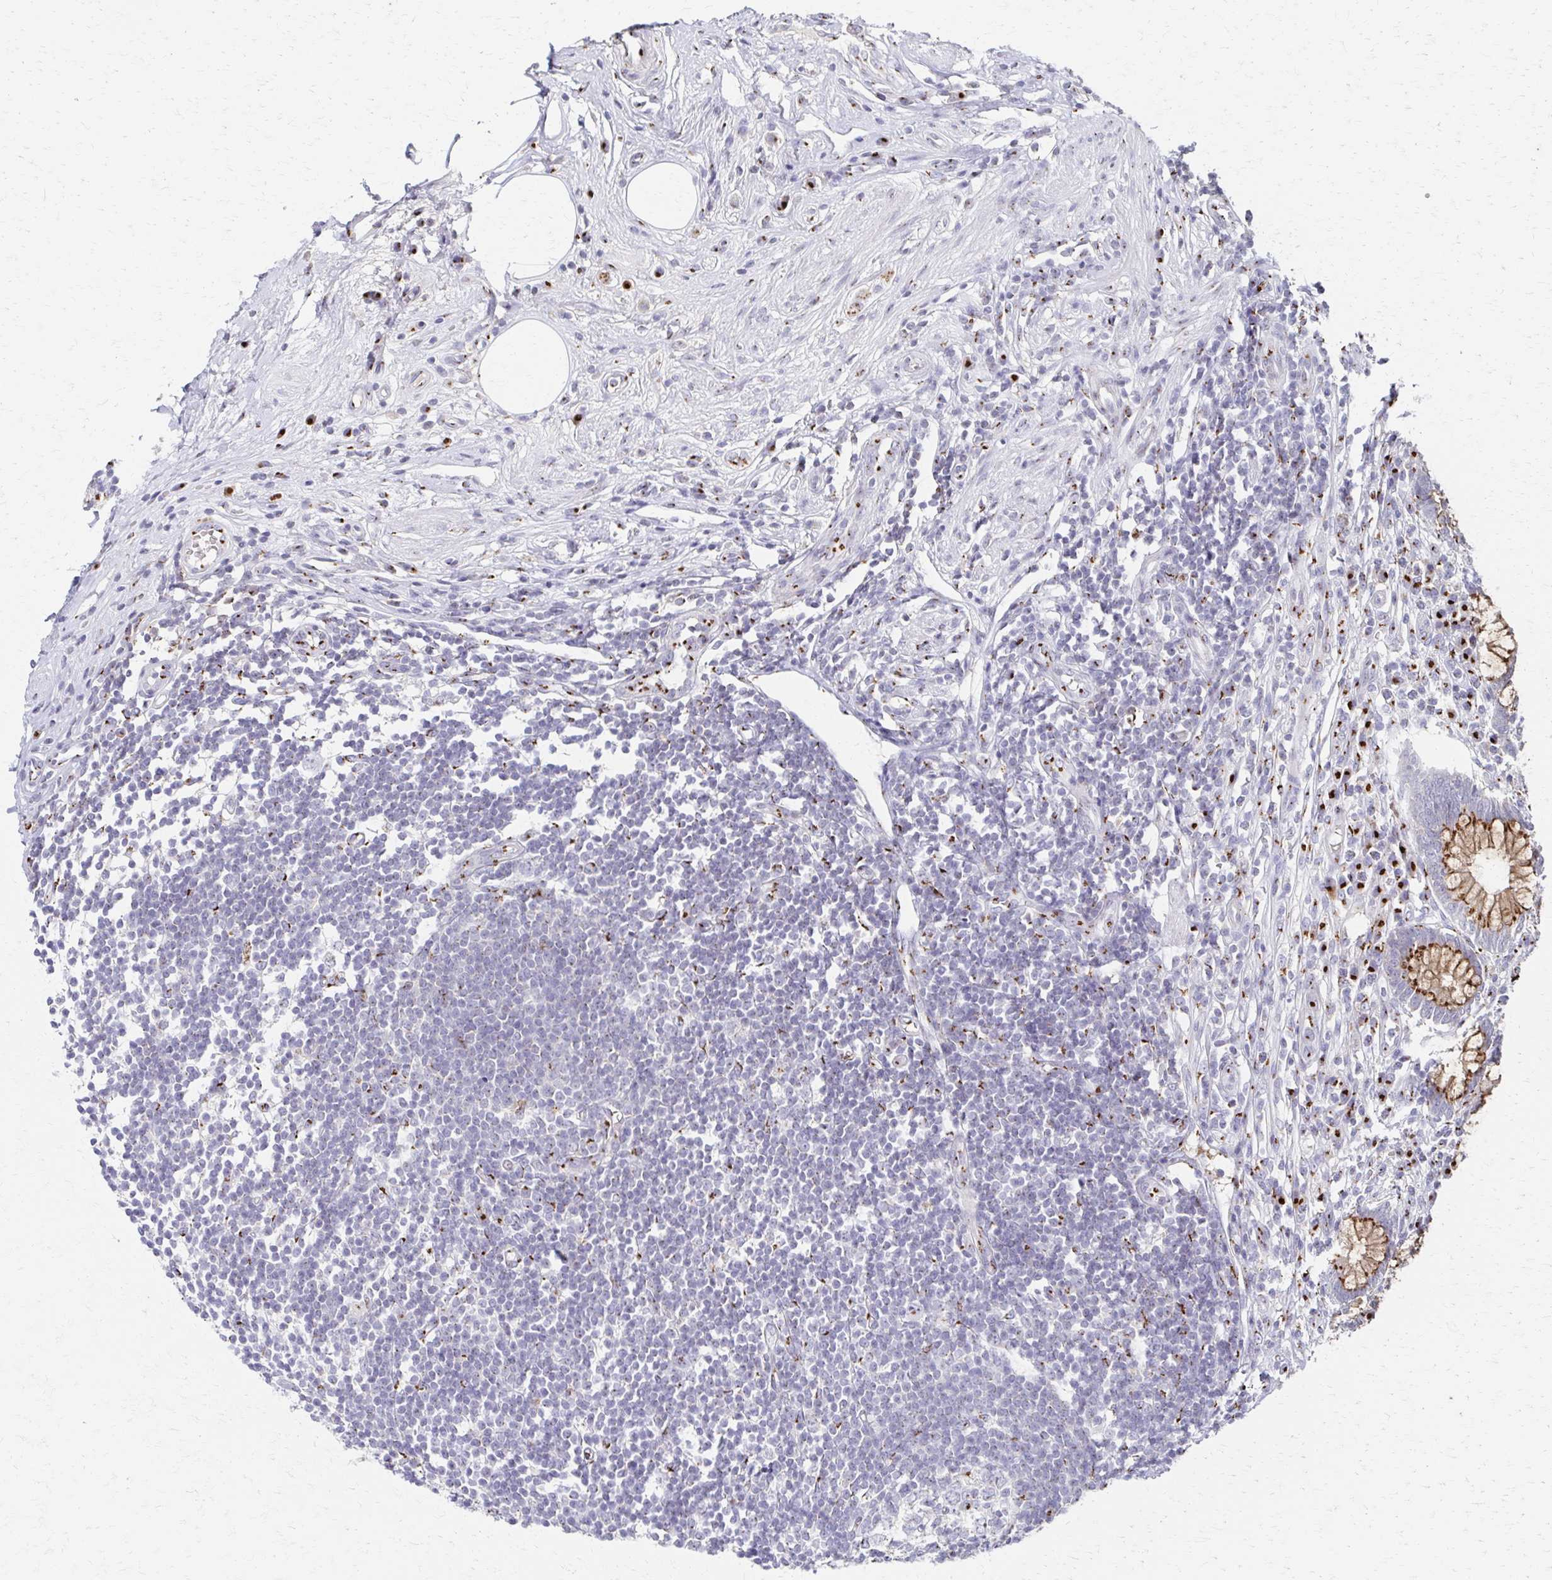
{"staining": {"intensity": "strong", "quantity": ">75%", "location": "cytoplasmic/membranous"}, "tissue": "appendix", "cell_type": "Glandular cells", "image_type": "normal", "snomed": [{"axis": "morphology", "description": "Normal tissue, NOS"}, {"axis": "topography", "description": "Appendix"}], "caption": "DAB immunohistochemical staining of normal human appendix exhibits strong cytoplasmic/membranous protein positivity in about >75% of glandular cells. (brown staining indicates protein expression, while blue staining denotes nuclei).", "gene": "ENSG00000254692", "patient": {"sex": "female", "age": 56}}